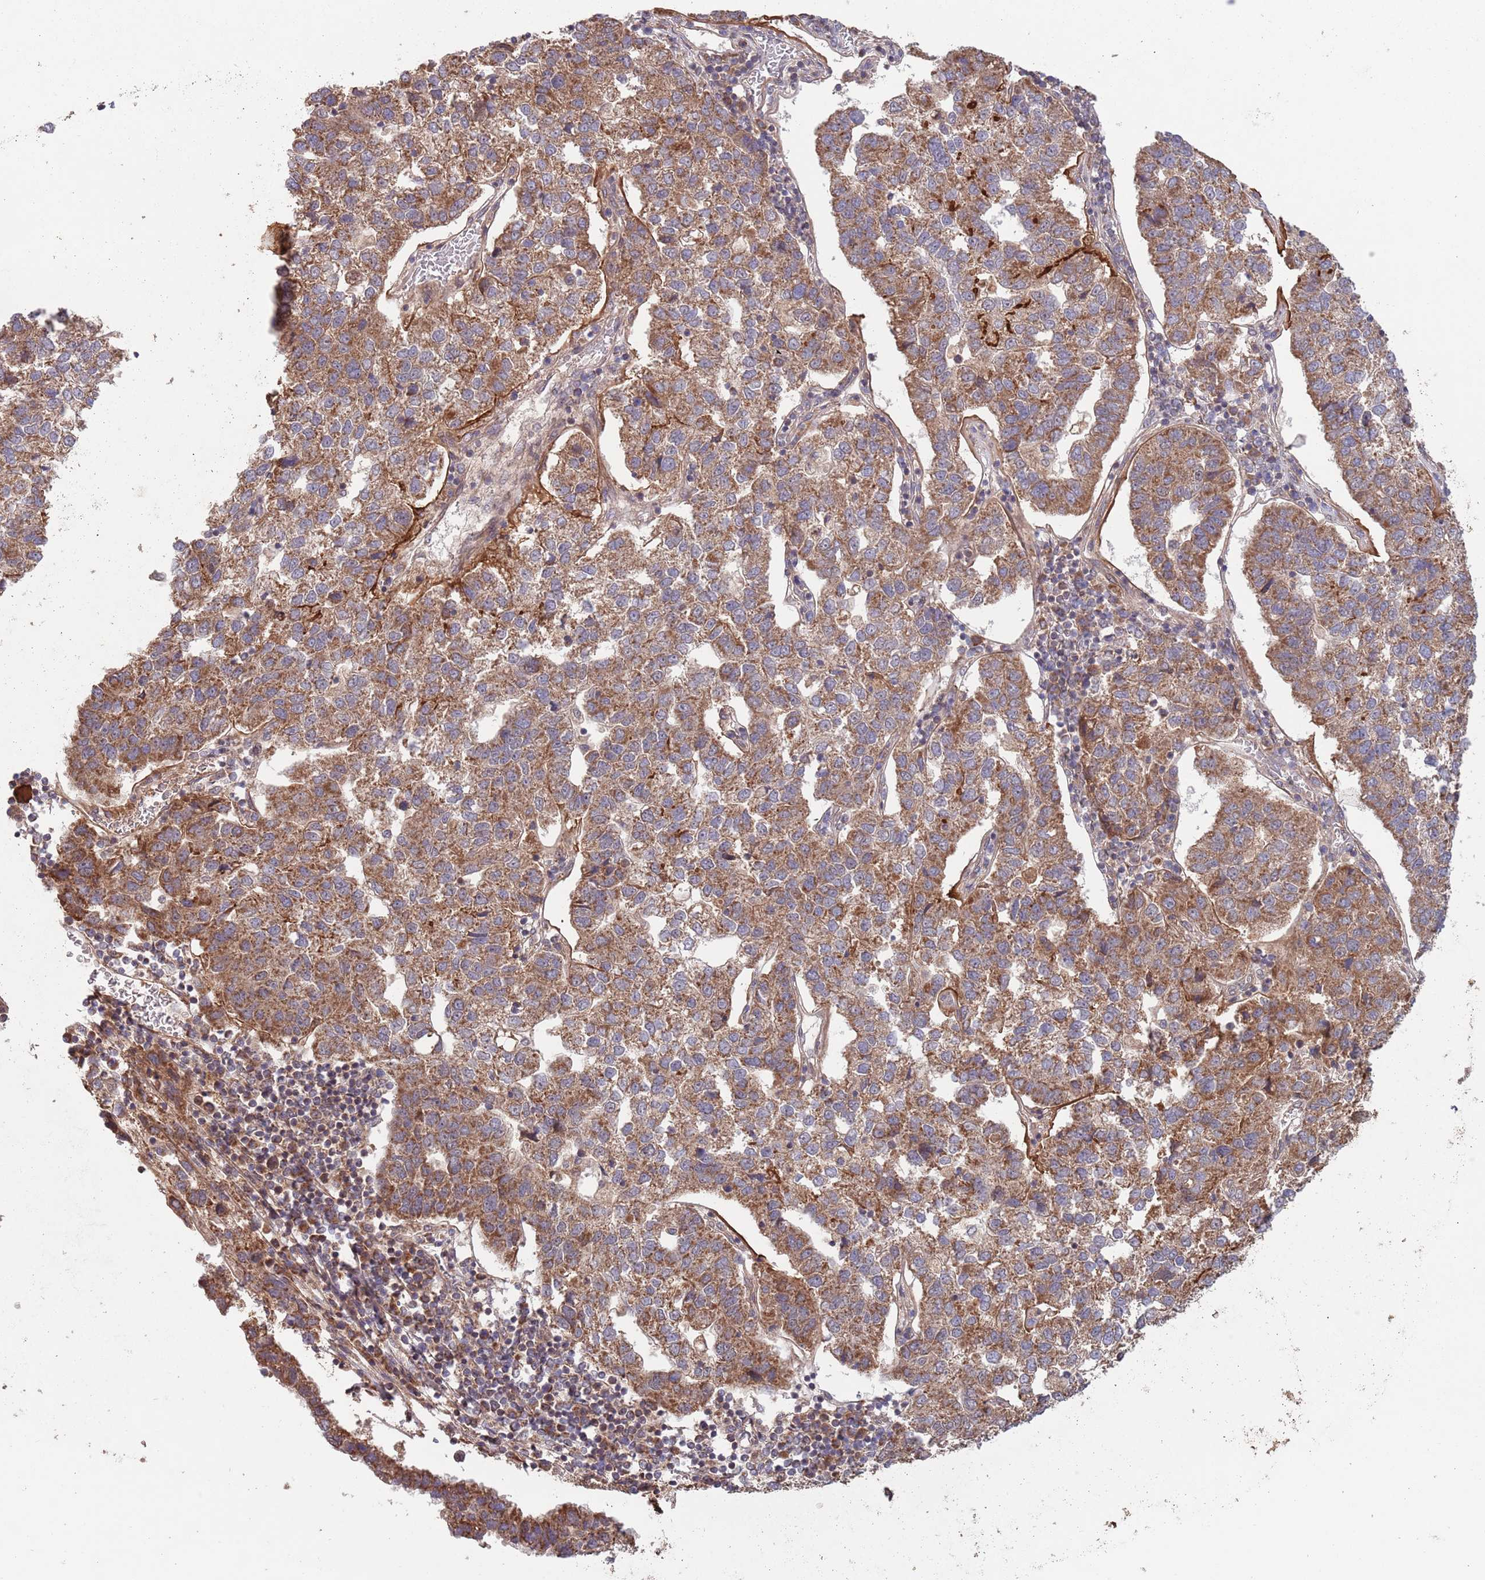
{"staining": {"intensity": "moderate", "quantity": ">75%", "location": "cytoplasmic/membranous"}, "tissue": "pancreatic cancer", "cell_type": "Tumor cells", "image_type": "cancer", "snomed": [{"axis": "morphology", "description": "Adenocarcinoma, NOS"}, {"axis": "topography", "description": "Pancreas"}], "caption": "Protein analysis of pancreatic cancer (adenocarcinoma) tissue demonstrates moderate cytoplasmic/membranous staining in about >75% of tumor cells. (brown staining indicates protein expression, while blue staining denotes nuclei).", "gene": "MFNG", "patient": {"sex": "female", "age": 61}}